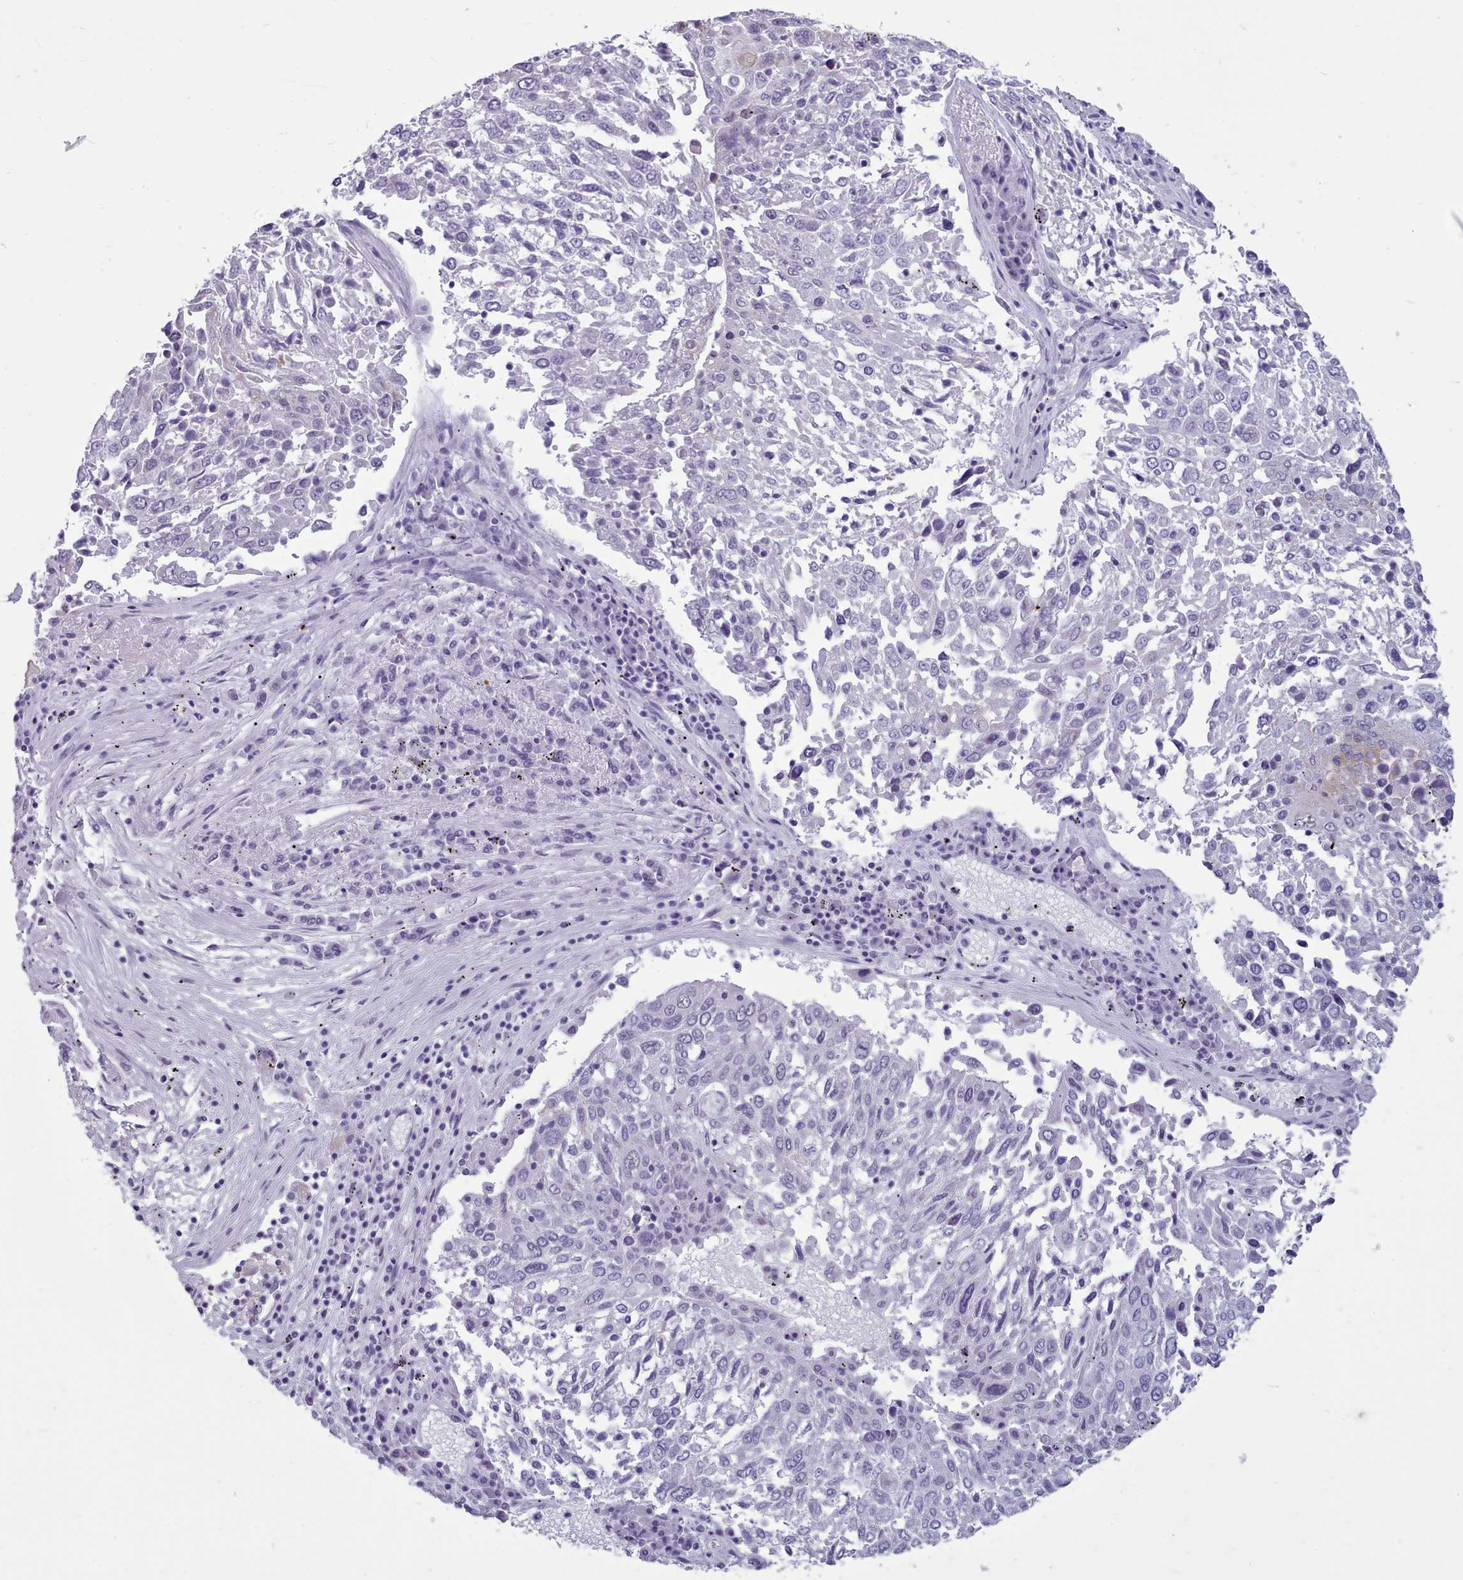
{"staining": {"intensity": "negative", "quantity": "none", "location": "none"}, "tissue": "lung cancer", "cell_type": "Tumor cells", "image_type": "cancer", "snomed": [{"axis": "morphology", "description": "Squamous cell carcinoma, NOS"}, {"axis": "topography", "description": "Lung"}], "caption": "Squamous cell carcinoma (lung) was stained to show a protein in brown. There is no significant staining in tumor cells.", "gene": "FBXO48", "patient": {"sex": "male", "age": 65}}